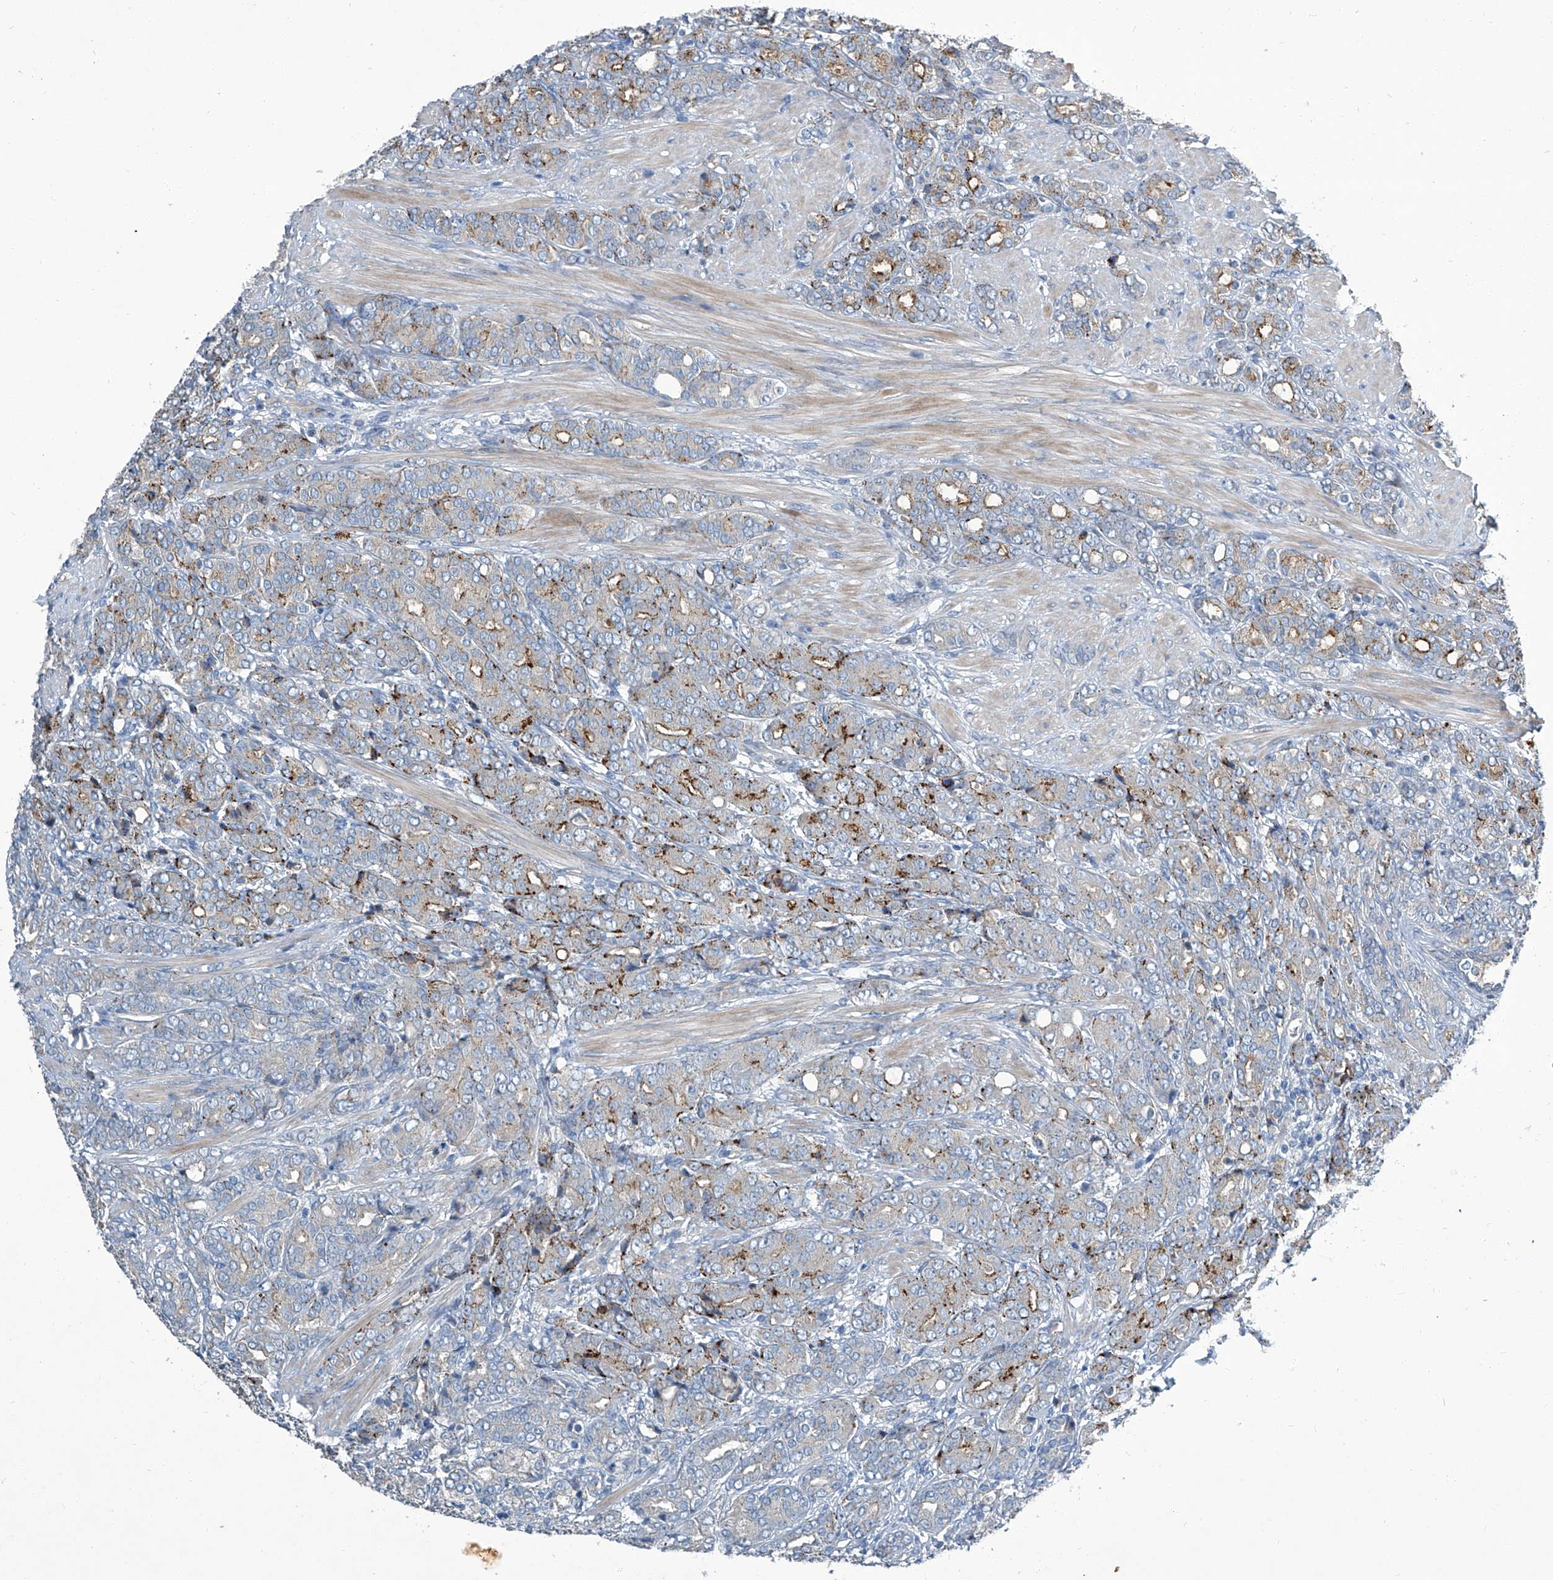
{"staining": {"intensity": "moderate", "quantity": "25%-75%", "location": "cytoplasmic/membranous"}, "tissue": "prostate cancer", "cell_type": "Tumor cells", "image_type": "cancer", "snomed": [{"axis": "morphology", "description": "Adenocarcinoma, High grade"}, {"axis": "topography", "description": "Prostate"}], "caption": "DAB (3,3'-diaminobenzidine) immunohistochemical staining of human prostate high-grade adenocarcinoma demonstrates moderate cytoplasmic/membranous protein expression in about 25%-75% of tumor cells.", "gene": "SLC26A11", "patient": {"sex": "male", "age": 62}}